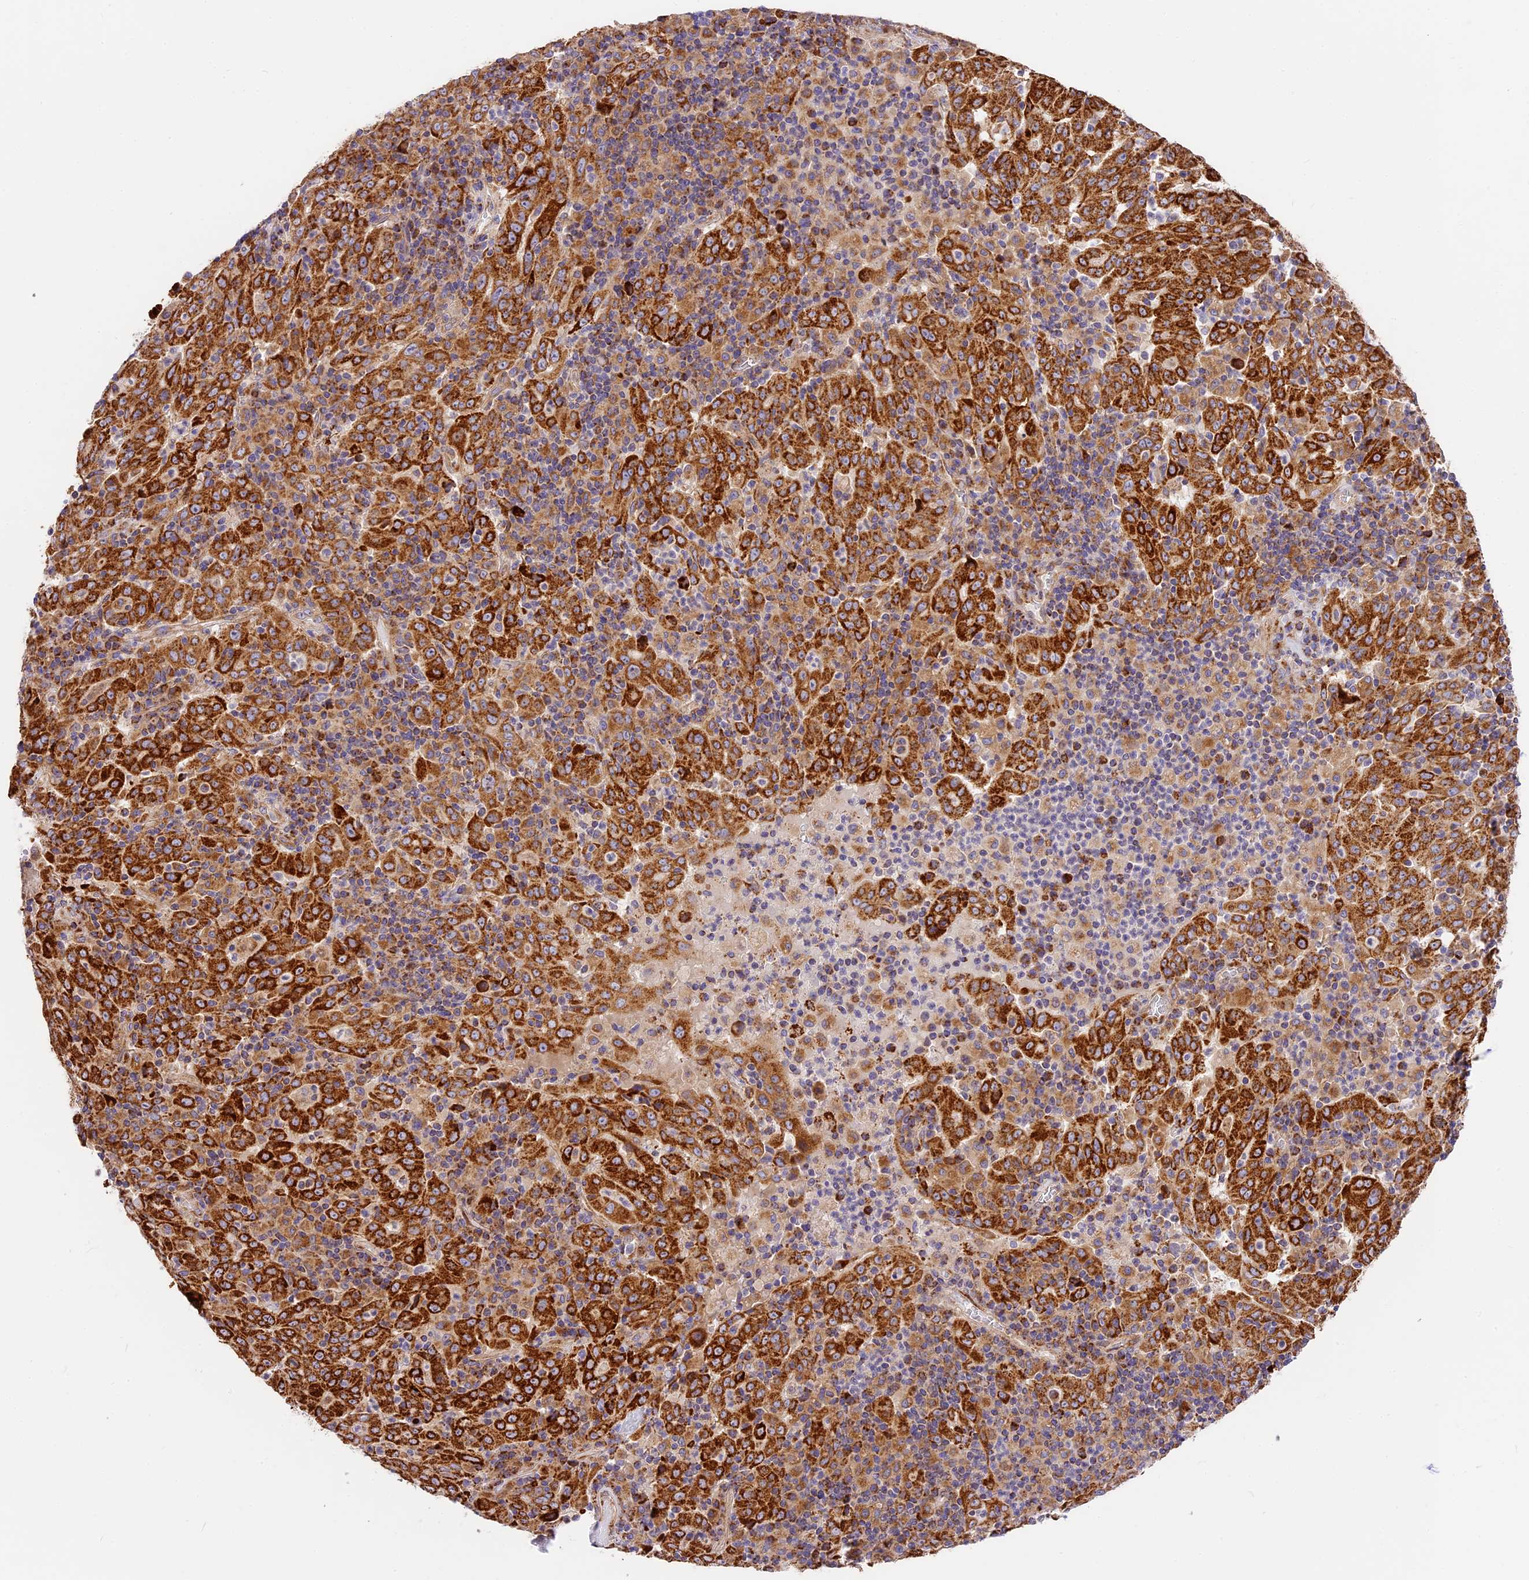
{"staining": {"intensity": "strong", "quantity": ">75%", "location": "cytoplasmic/membranous"}, "tissue": "pancreatic cancer", "cell_type": "Tumor cells", "image_type": "cancer", "snomed": [{"axis": "morphology", "description": "Adenocarcinoma, NOS"}, {"axis": "topography", "description": "Pancreas"}], "caption": "Immunohistochemical staining of pancreatic cancer (adenocarcinoma) displays high levels of strong cytoplasmic/membranous positivity in about >75% of tumor cells.", "gene": "MRAS", "patient": {"sex": "male", "age": 63}}